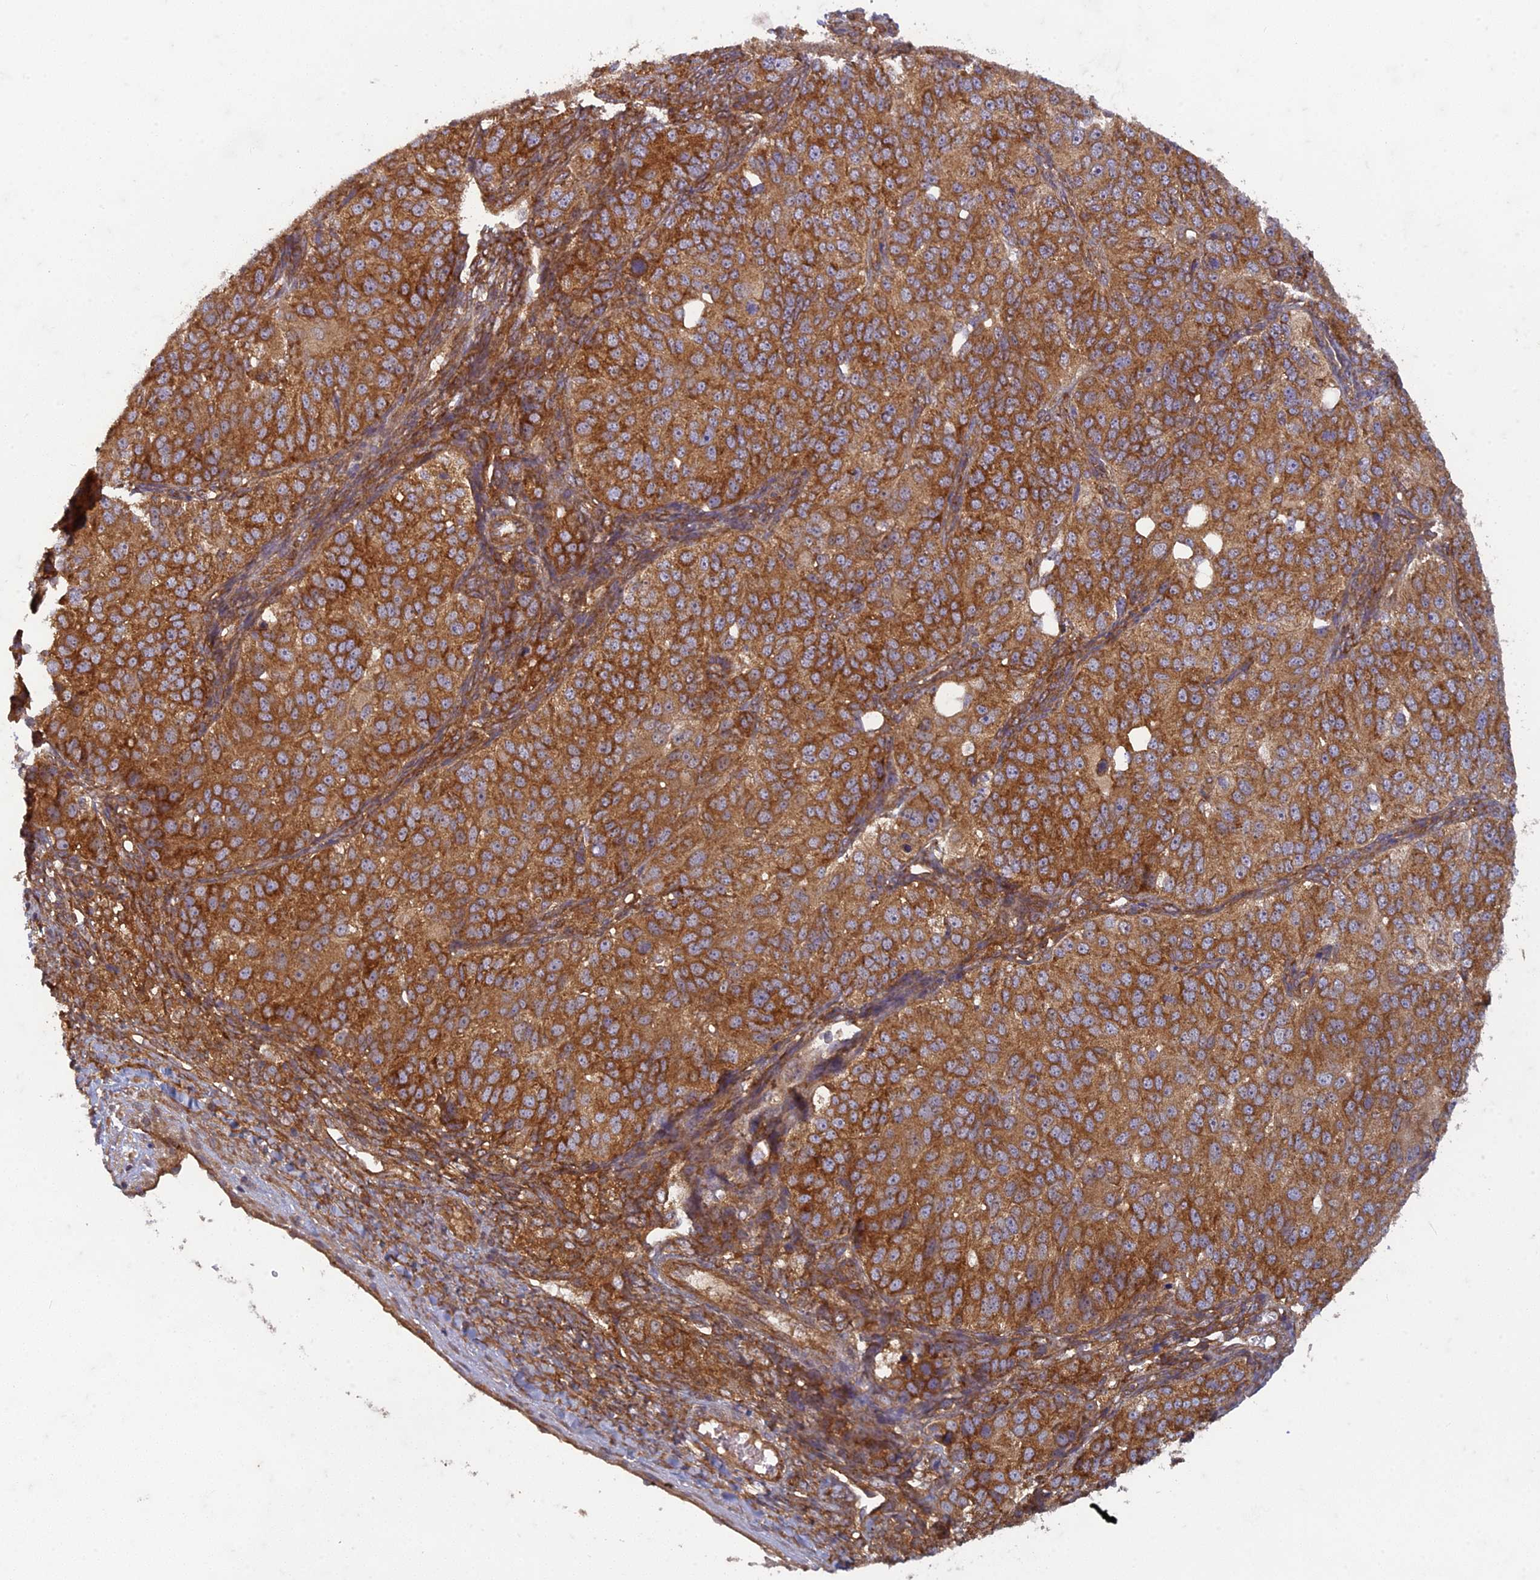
{"staining": {"intensity": "strong", "quantity": ">75%", "location": "cytoplasmic/membranous"}, "tissue": "ovarian cancer", "cell_type": "Tumor cells", "image_type": "cancer", "snomed": [{"axis": "morphology", "description": "Carcinoma, endometroid"}, {"axis": "topography", "description": "Ovary"}], "caption": "IHC (DAB (3,3'-diaminobenzidine)) staining of human ovarian cancer (endometroid carcinoma) demonstrates strong cytoplasmic/membranous protein expression in approximately >75% of tumor cells. The protein is stained brown, and the nuclei are stained in blue (DAB (3,3'-diaminobenzidine) IHC with brightfield microscopy, high magnification).", "gene": "TCF25", "patient": {"sex": "female", "age": 51}}